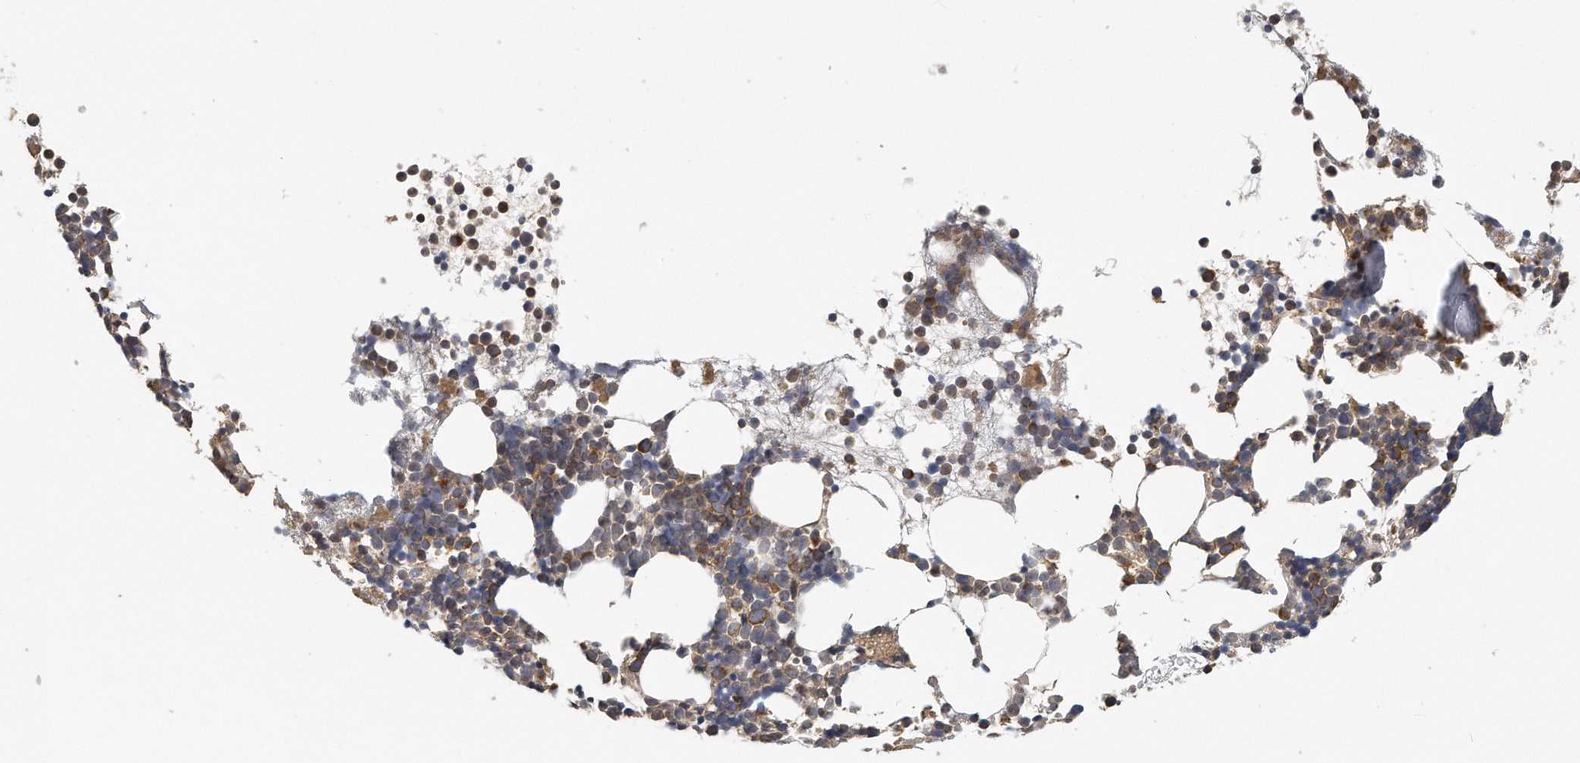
{"staining": {"intensity": "moderate", "quantity": "25%-75%", "location": "cytoplasmic/membranous"}, "tissue": "bone marrow", "cell_type": "Hematopoietic cells", "image_type": "normal", "snomed": [{"axis": "morphology", "description": "Normal tissue, NOS"}, {"axis": "topography", "description": "Bone marrow"}], "caption": "Immunohistochemical staining of normal human bone marrow reveals 25%-75% levels of moderate cytoplasmic/membranous protein staining in approximately 25%-75% of hematopoietic cells. Using DAB (brown) and hematoxylin (blue) stains, captured at high magnification using brightfield microscopy.", "gene": "EIF3I", "patient": {"sex": "female", "age": 57}}